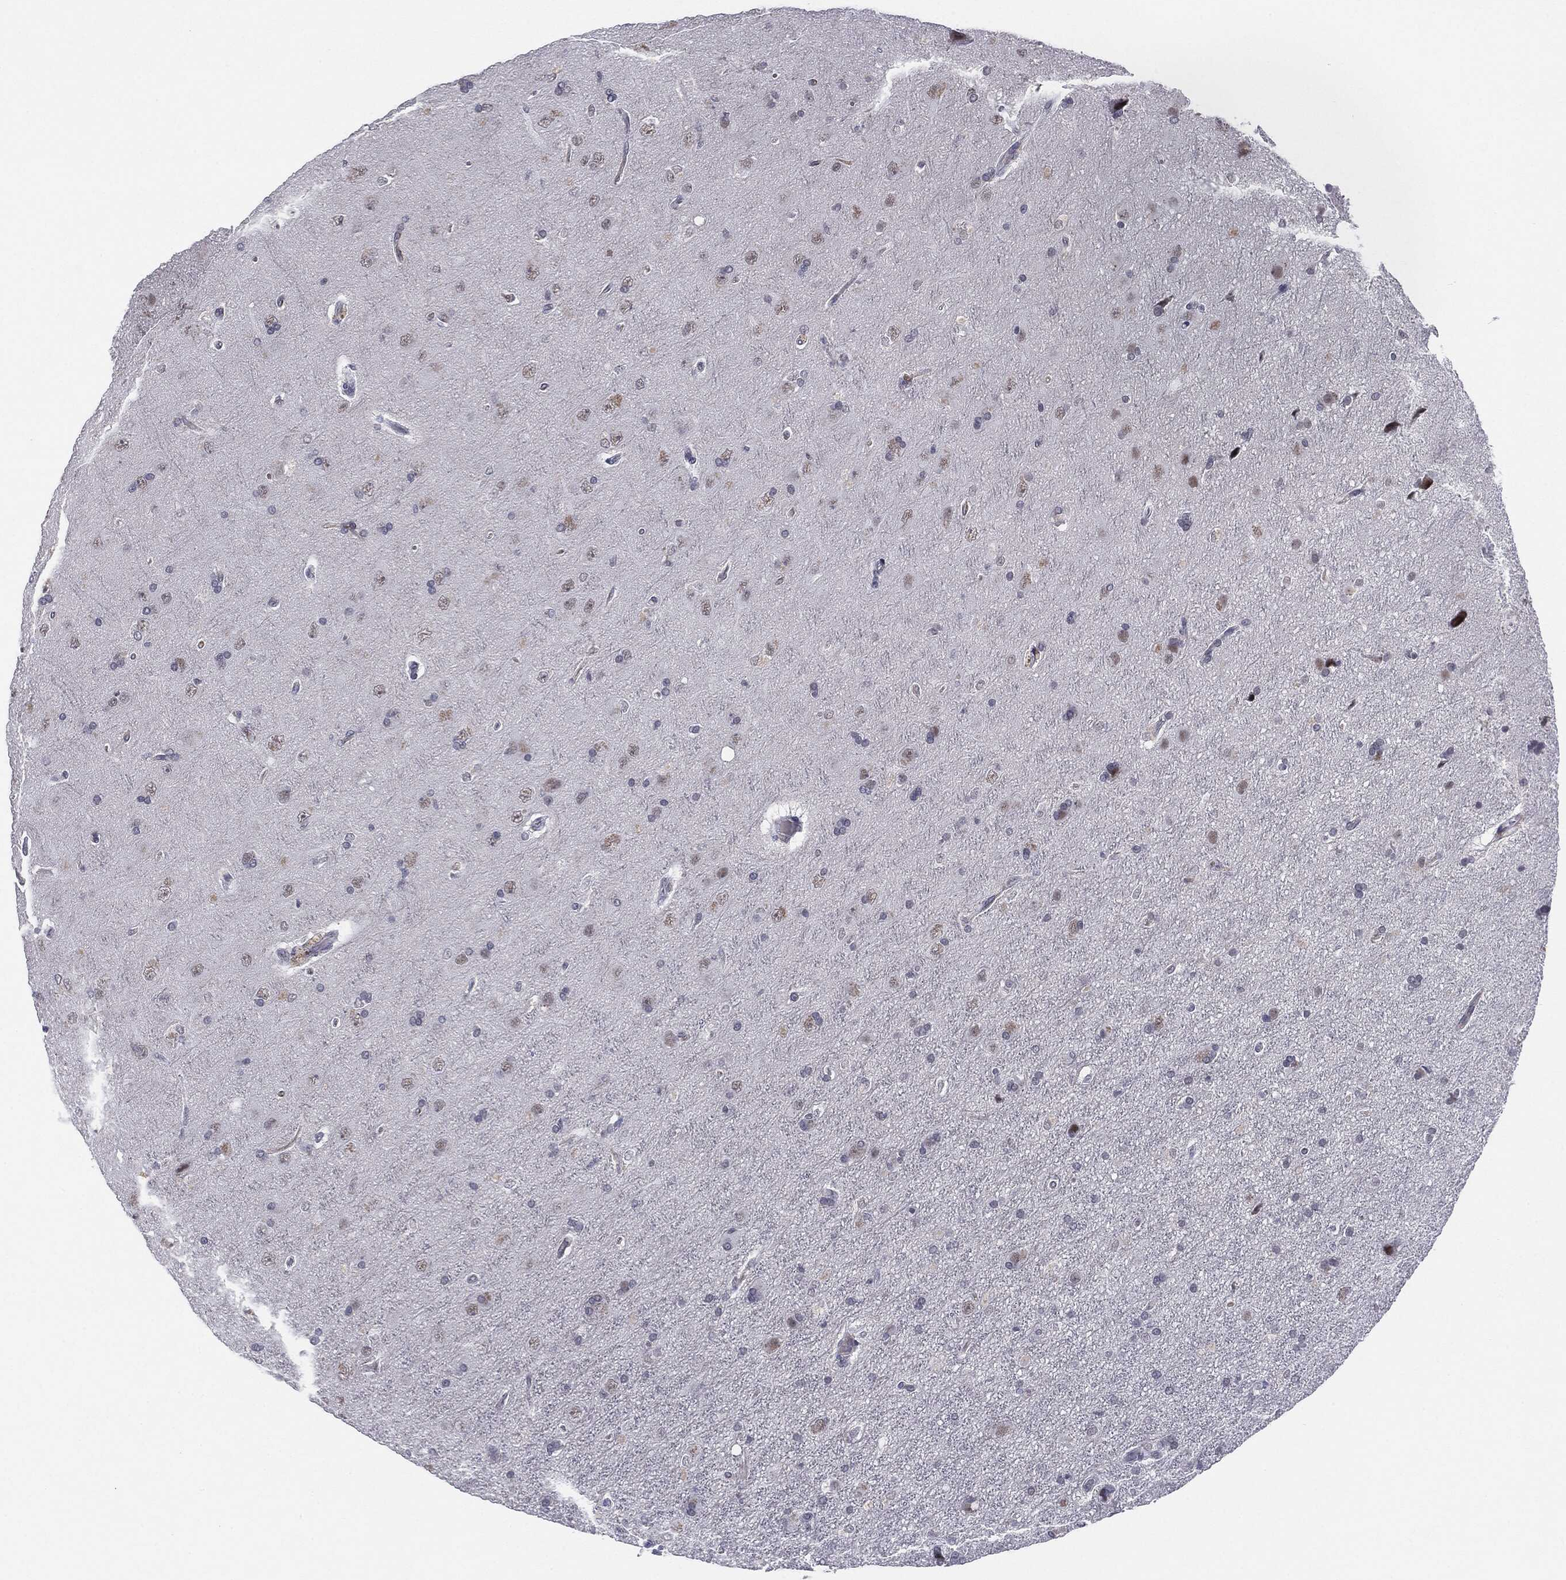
{"staining": {"intensity": "negative", "quantity": "none", "location": "none"}, "tissue": "glioma", "cell_type": "Tumor cells", "image_type": "cancer", "snomed": [{"axis": "morphology", "description": "Glioma, malignant, NOS"}, {"axis": "topography", "description": "Cerebral cortex"}], "caption": "IHC photomicrograph of malignant glioma stained for a protein (brown), which reveals no staining in tumor cells. (Brightfield microscopy of DAB (3,3'-diaminobenzidine) immunohistochemistry at high magnification).", "gene": "SLC5A5", "patient": {"sex": "male", "age": 58}}